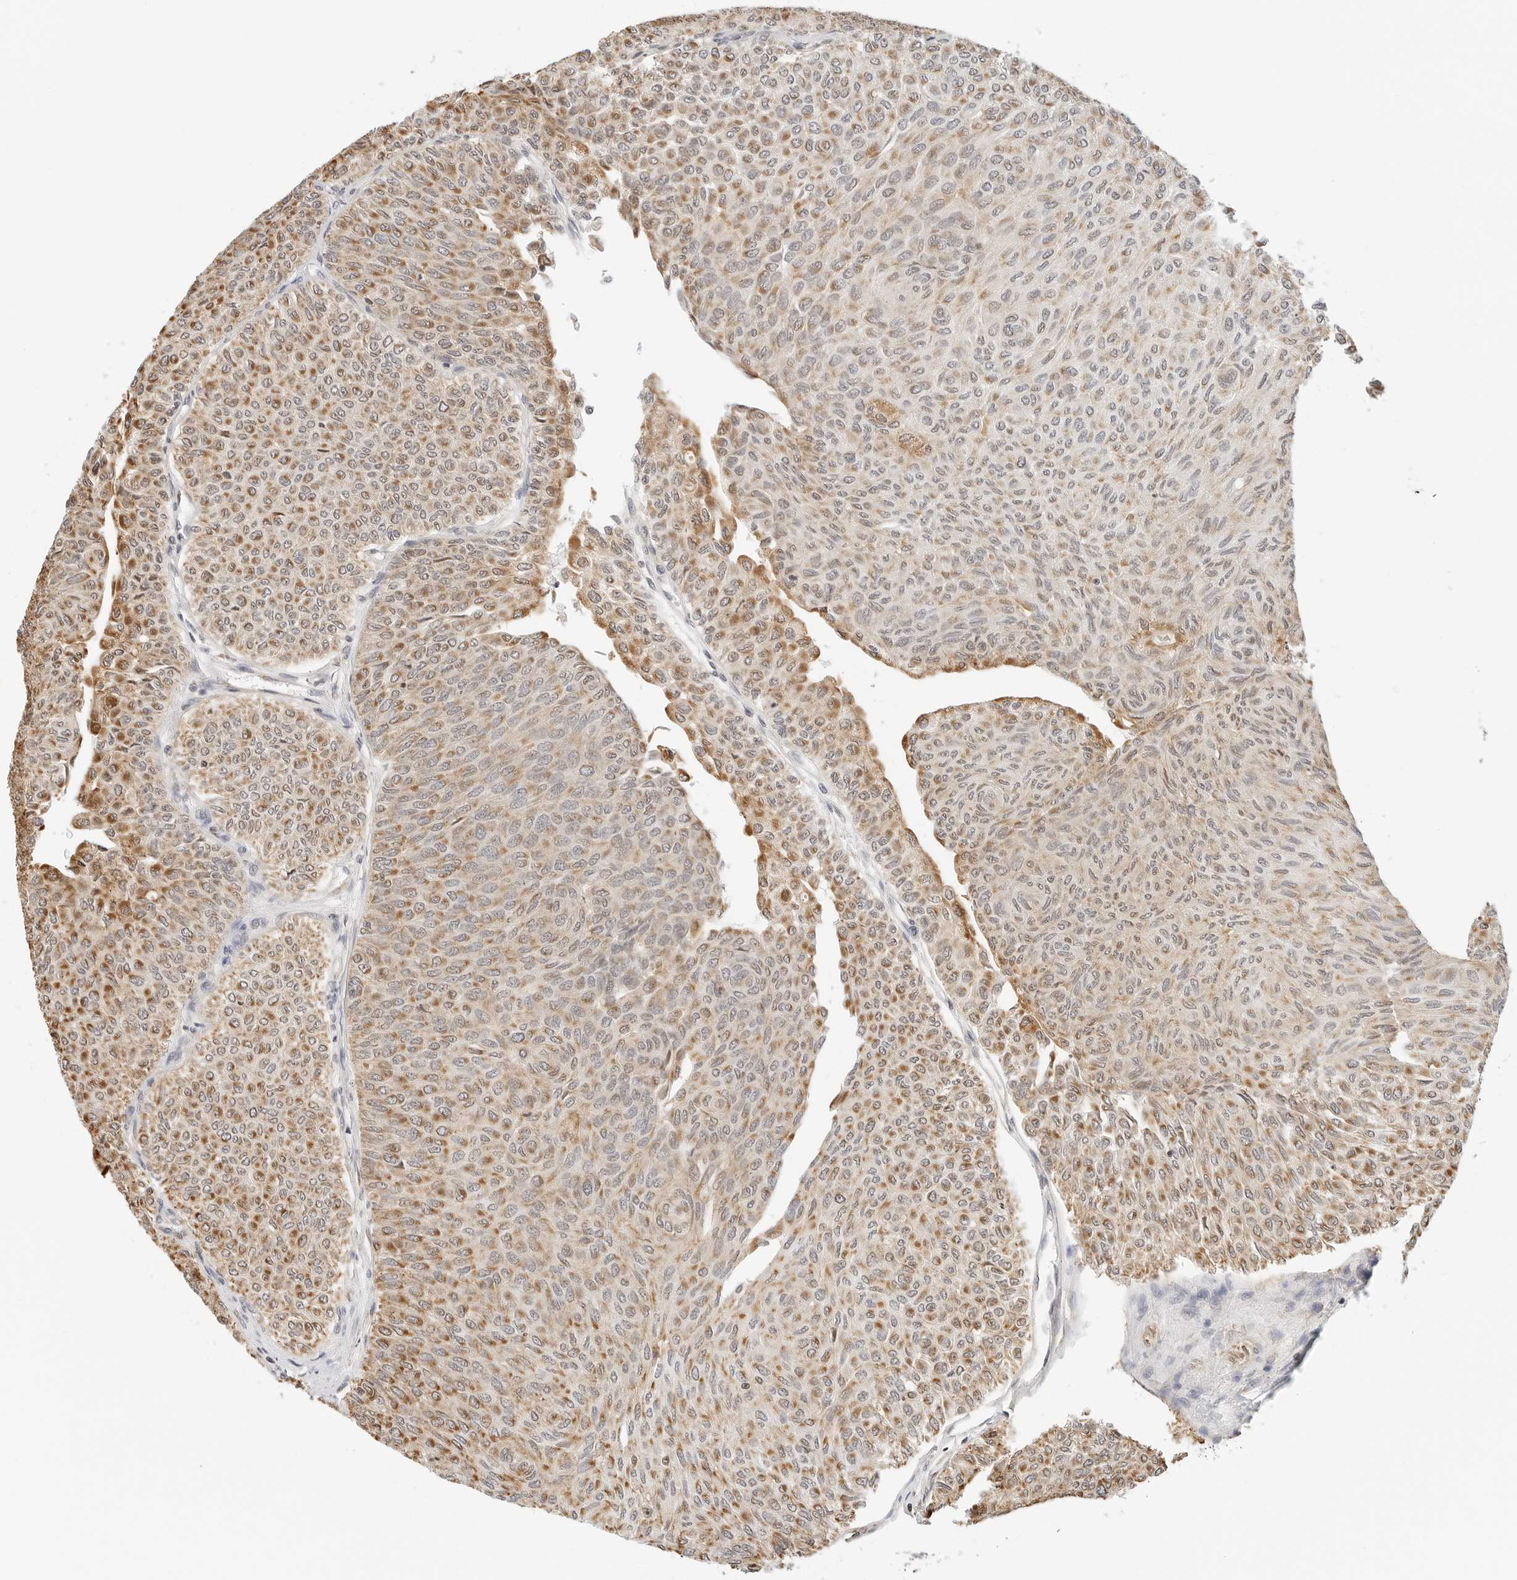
{"staining": {"intensity": "moderate", "quantity": ">75%", "location": "cytoplasmic/membranous"}, "tissue": "urothelial cancer", "cell_type": "Tumor cells", "image_type": "cancer", "snomed": [{"axis": "morphology", "description": "Urothelial carcinoma, Low grade"}, {"axis": "topography", "description": "Urinary bladder"}], "caption": "Urothelial cancer stained for a protein shows moderate cytoplasmic/membranous positivity in tumor cells.", "gene": "ATL1", "patient": {"sex": "male", "age": 78}}